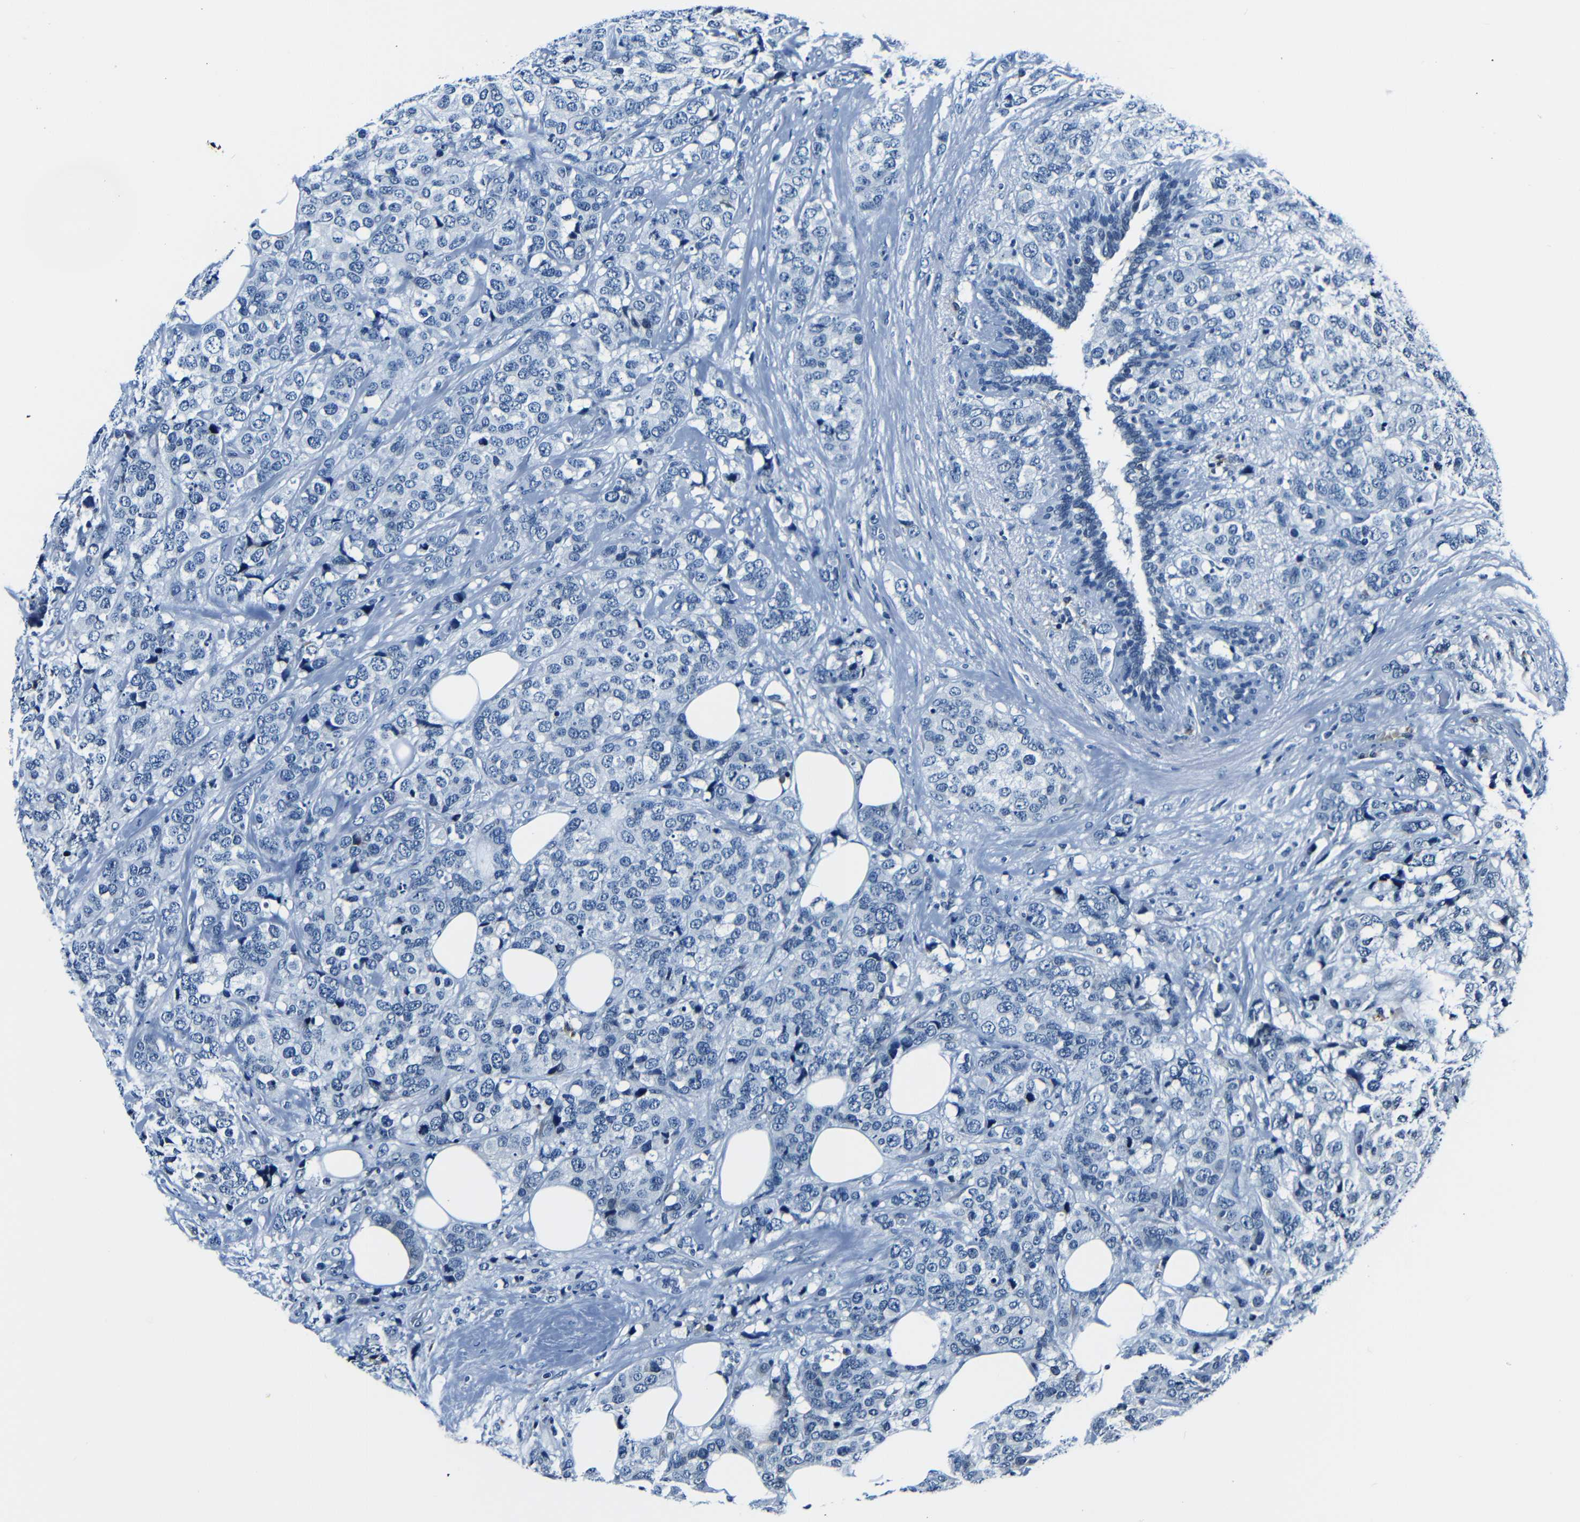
{"staining": {"intensity": "negative", "quantity": "none", "location": "none"}, "tissue": "breast cancer", "cell_type": "Tumor cells", "image_type": "cancer", "snomed": [{"axis": "morphology", "description": "Lobular carcinoma"}, {"axis": "topography", "description": "Breast"}], "caption": "Breast lobular carcinoma was stained to show a protein in brown. There is no significant expression in tumor cells. (DAB (3,3'-diaminobenzidine) immunohistochemistry (IHC), high magnification).", "gene": "NCBP3", "patient": {"sex": "female", "age": 59}}